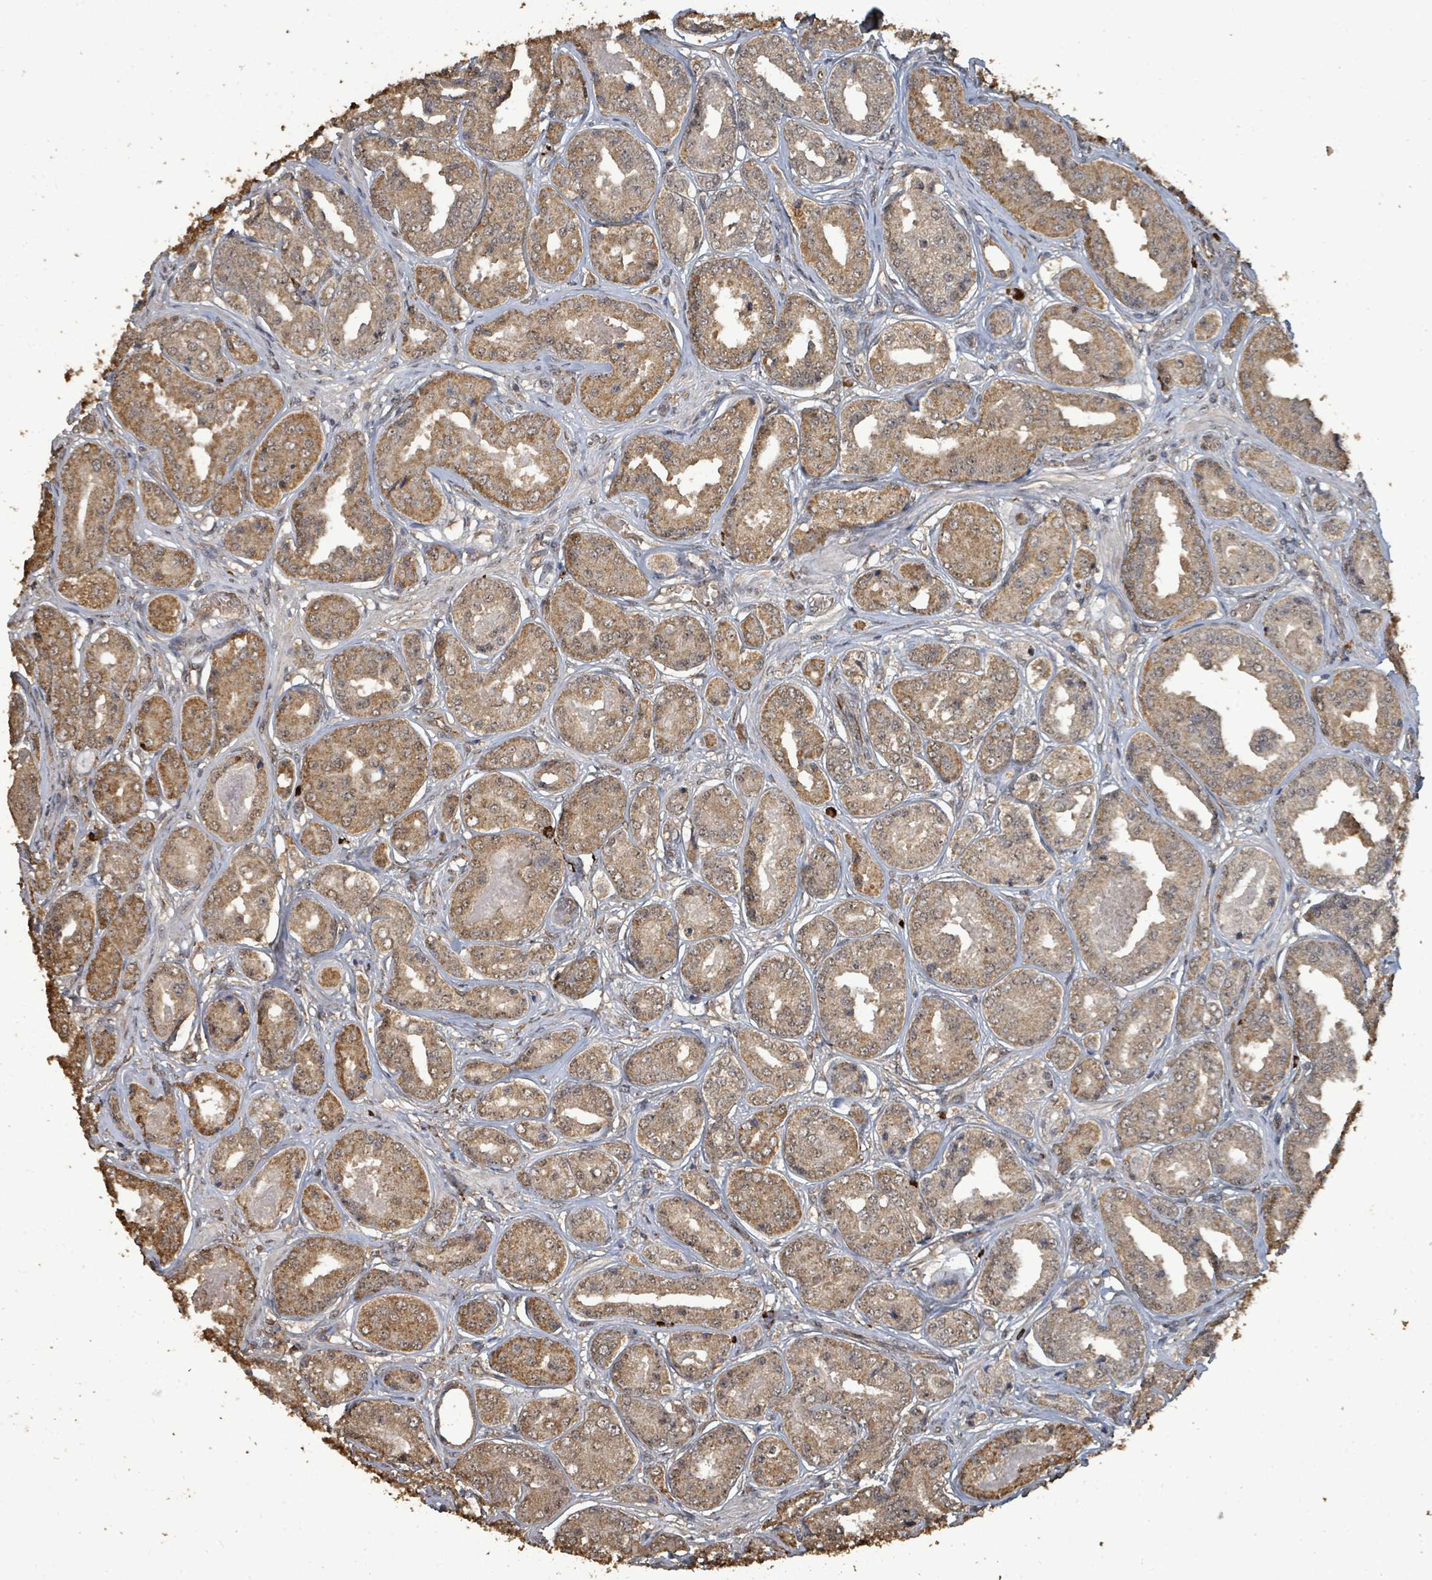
{"staining": {"intensity": "moderate", "quantity": ">75%", "location": "cytoplasmic/membranous"}, "tissue": "prostate cancer", "cell_type": "Tumor cells", "image_type": "cancer", "snomed": [{"axis": "morphology", "description": "Adenocarcinoma, High grade"}, {"axis": "topography", "description": "Prostate"}], "caption": "A high-resolution photomicrograph shows immunohistochemistry staining of prostate high-grade adenocarcinoma, which reveals moderate cytoplasmic/membranous expression in approximately >75% of tumor cells.", "gene": "C6orf52", "patient": {"sex": "male", "age": 63}}